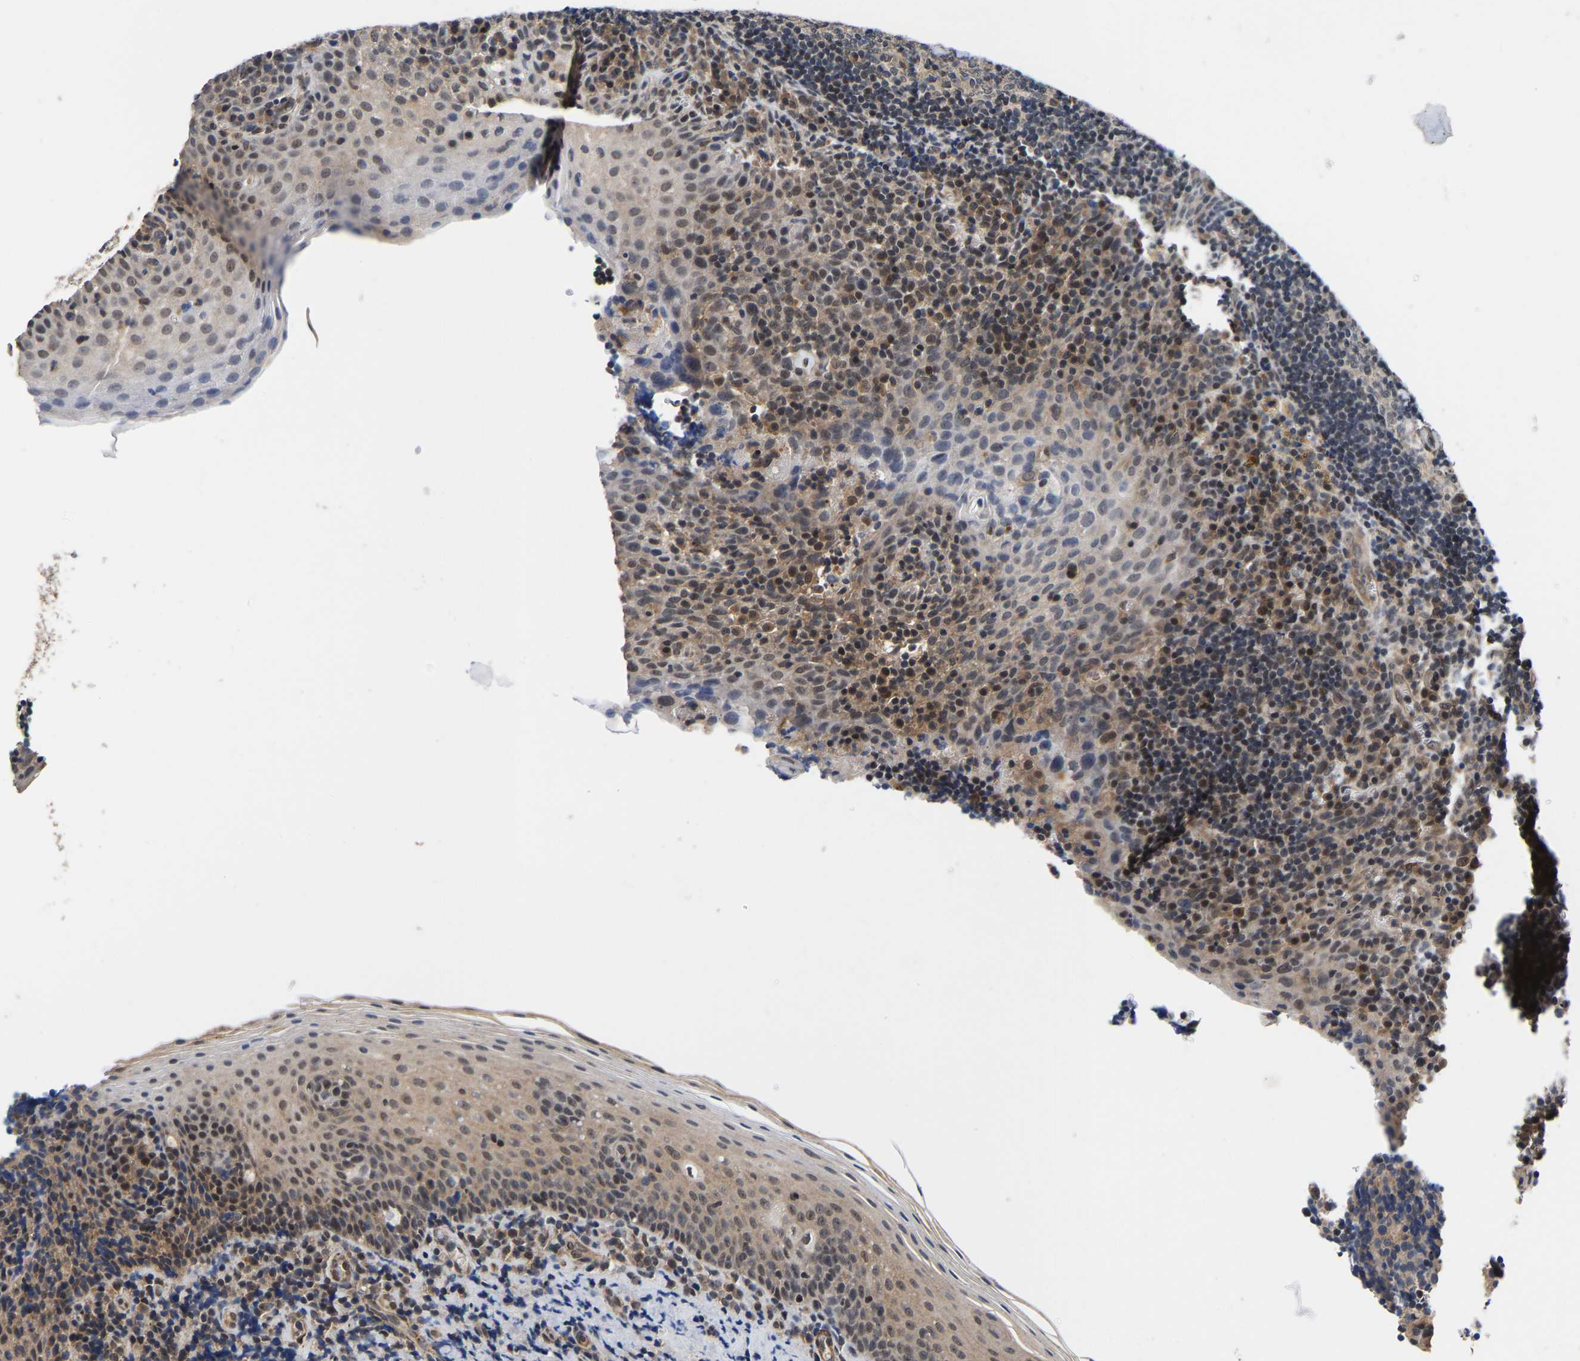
{"staining": {"intensity": "weak", "quantity": "<25%", "location": "cytoplasmic/membranous,nuclear"}, "tissue": "tonsil", "cell_type": "Germinal center cells", "image_type": "normal", "snomed": [{"axis": "morphology", "description": "Normal tissue, NOS"}, {"axis": "morphology", "description": "Inflammation, NOS"}, {"axis": "topography", "description": "Tonsil"}], "caption": "This is an immunohistochemistry (IHC) photomicrograph of unremarkable tonsil. There is no staining in germinal center cells.", "gene": "METTL16", "patient": {"sex": "female", "age": 31}}